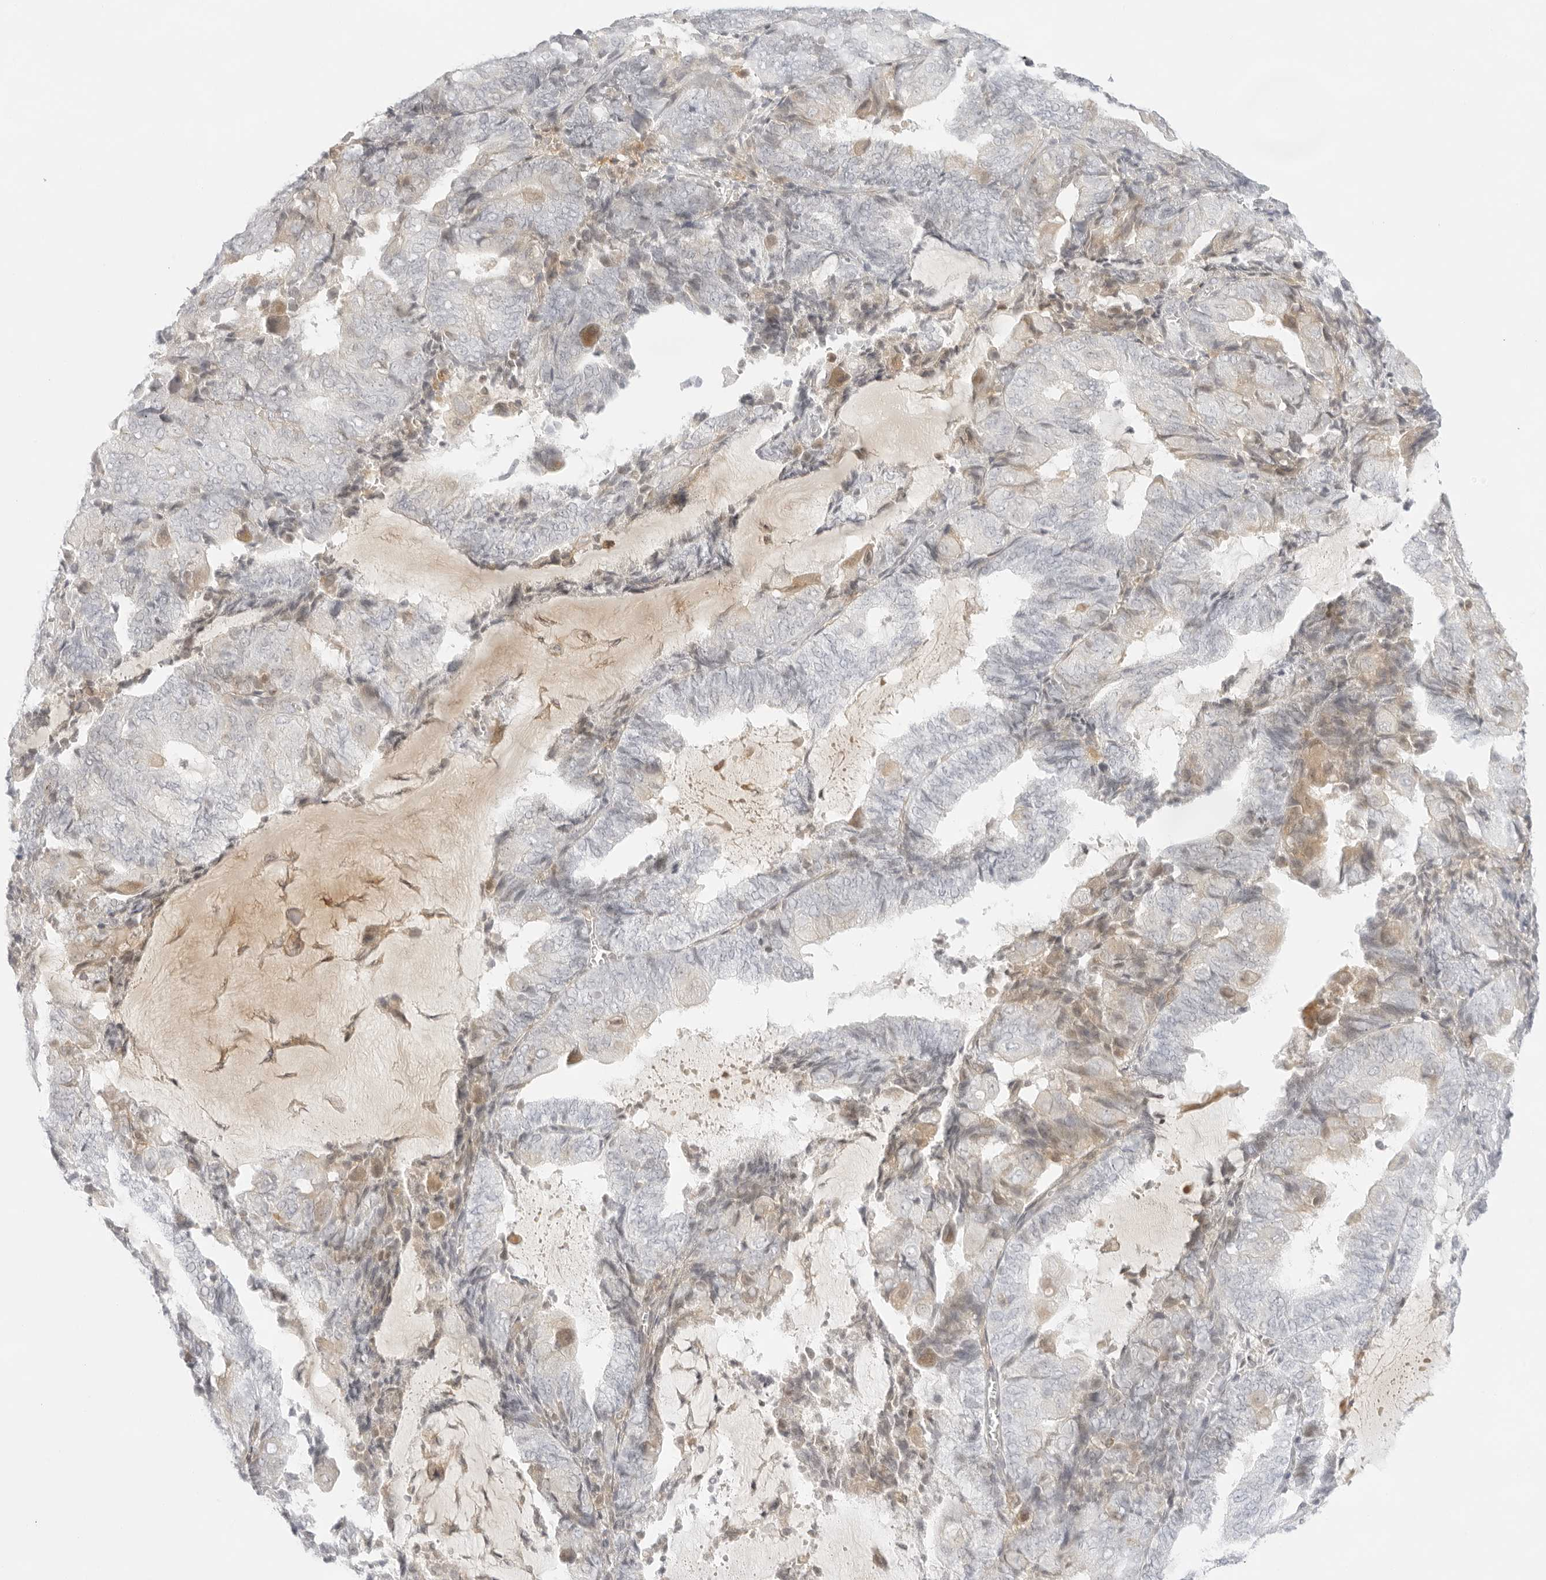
{"staining": {"intensity": "weak", "quantity": "<25%", "location": "cytoplasmic/membranous"}, "tissue": "endometrial cancer", "cell_type": "Tumor cells", "image_type": "cancer", "snomed": [{"axis": "morphology", "description": "Adenocarcinoma, NOS"}, {"axis": "topography", "description": "Endometrium"}], "caption": "Tumor cells show no significant protein staining in endometrial cancer.", "gene": "TNFRSF14", "patient": {"sex": "female", "age": 81}}